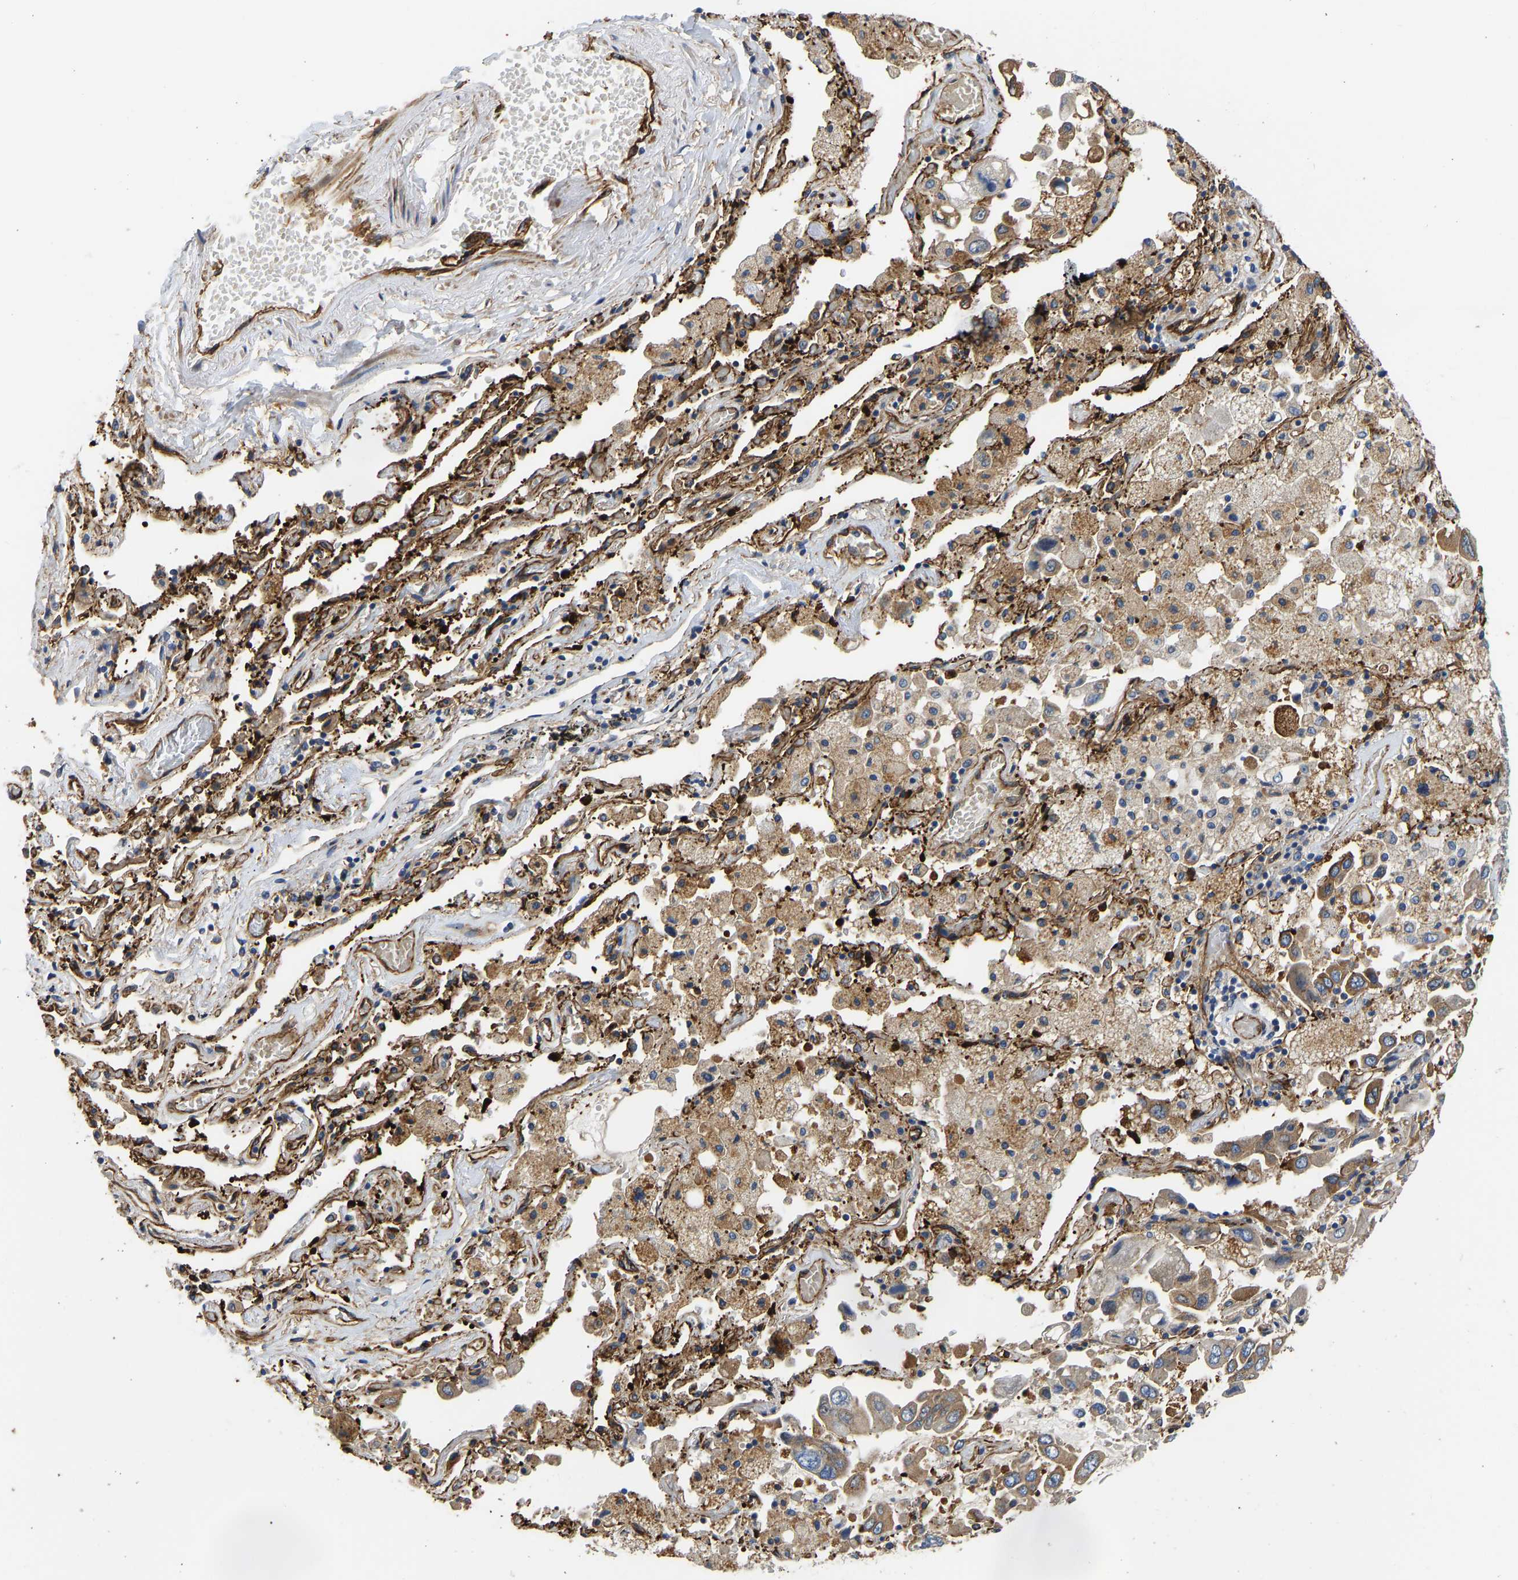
{"staining": {"intensity": "weak", "quantity": ">75%", "location": "cytoplasmic/membranous"}, "tissue": "lung cancer", "cell_type": "Tumor cells", "image_type": "cancer", "snomed": [{"axis": "morphology", "description": "Adenocarcinoma, NOS"}, {"axis": "topography", "description": "Lung"}], "caption": "Lung cancer (adenocarcinoma) was stained to show a protein in brown. There is low levels of weak cytoplasmic/membranous expression in about >75% of tumor cells. The staining was performed using DAB to visualize the protein expression in brown, while the nuclei were stained in blue with hematoxylin (Magnification: 20x).", "gene": "MYO1C", "patient": {"sex": "male", "age": 64}}